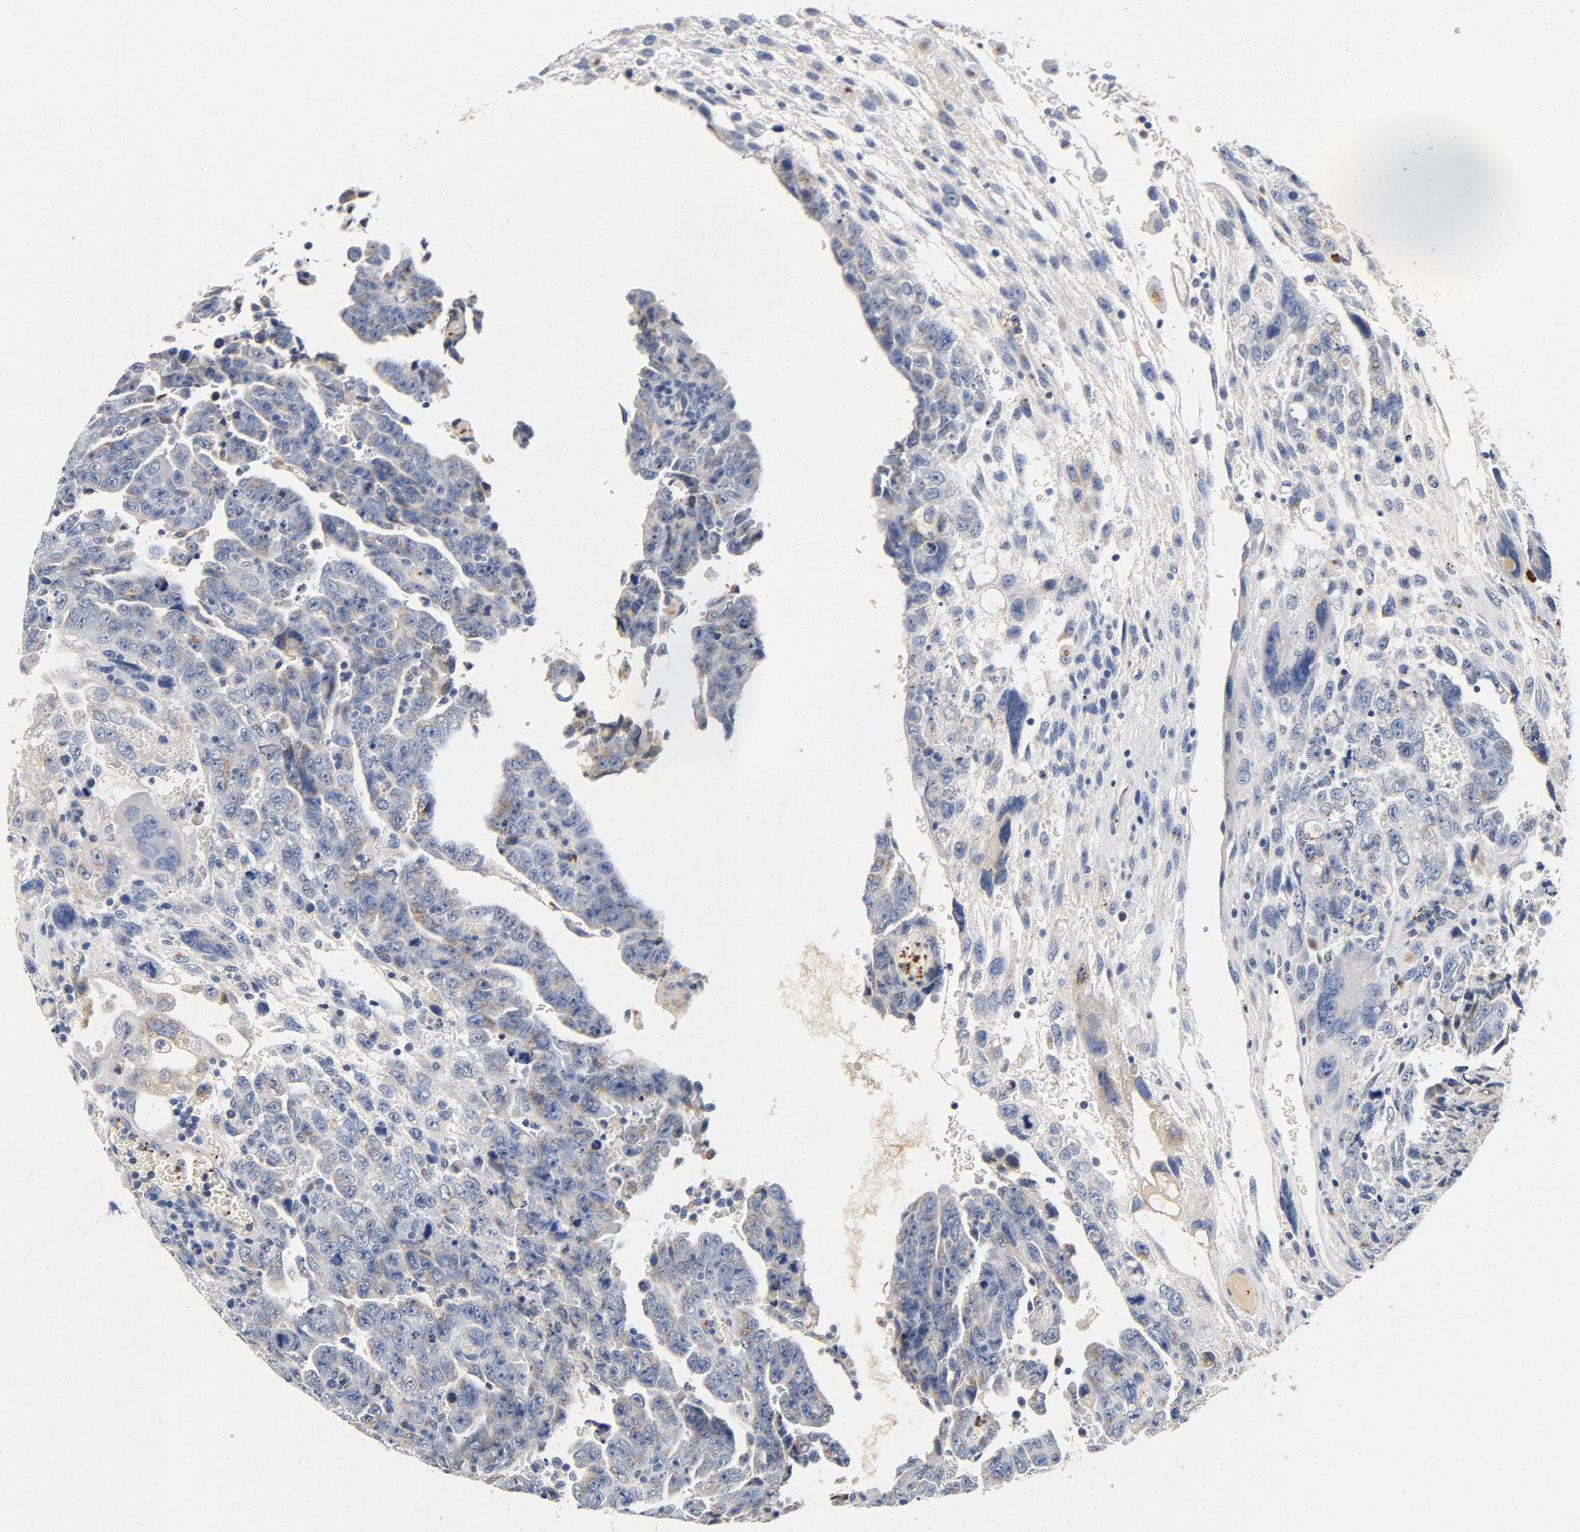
{"staining": {"intensity": "negative", "quantity": "none", "location": "none"}, "tissue": "testis cancer", "cell_type": "Tumor cells", "image_type": "cancer", "snomed": [{"axis": "morphology", "description": "Carcinoma, Embryonal, NOS"}, {"axis": "topography", "description": "Testis"}], "caption": "Immunohistochemical staining of embryonal carcinoma (testis) displays no significant staining in tumor cells.", "gene": "LMAN2", "patient": {"sex": "male", "age": 28}}